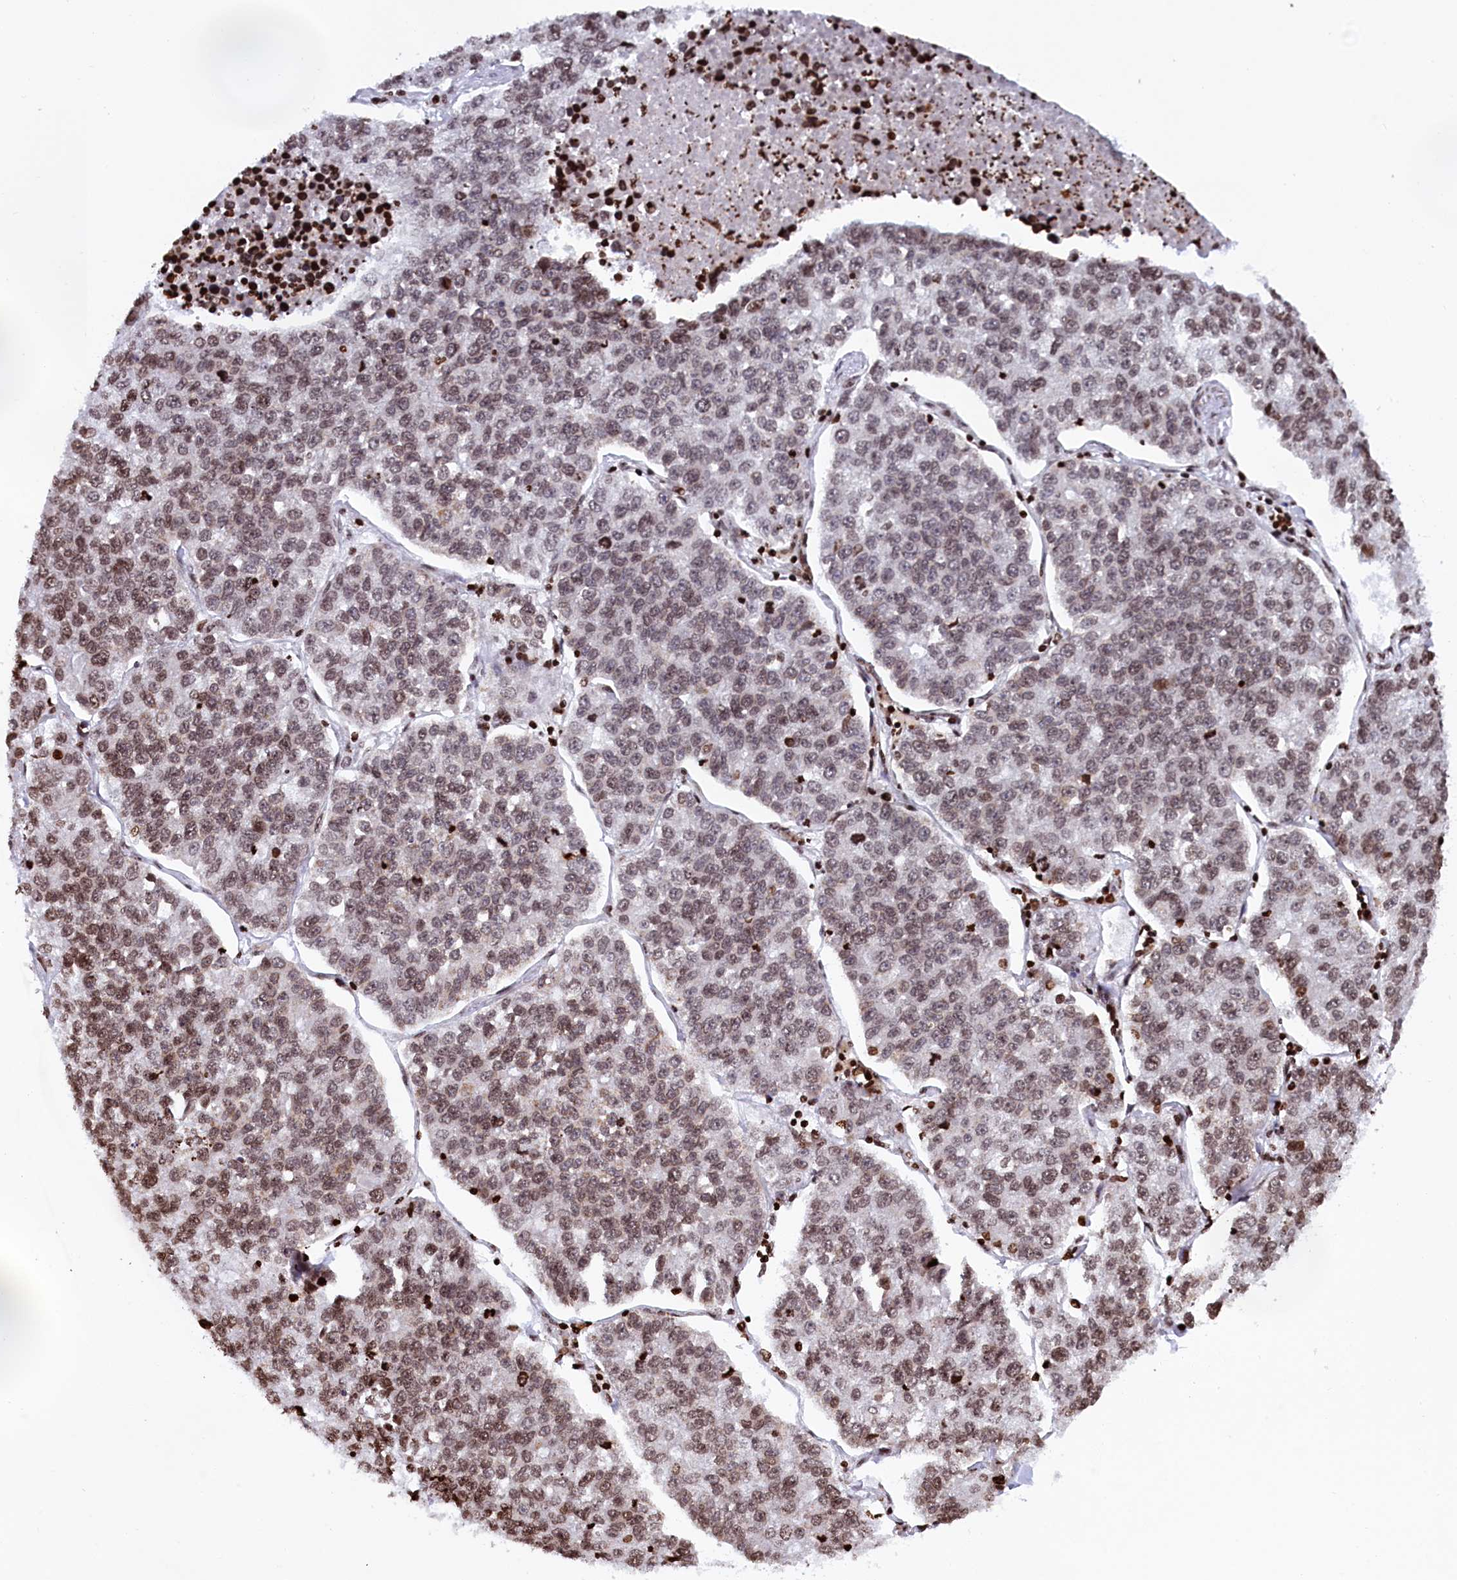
{"staining": {"intensity": "moderate", "quantity": "25%-75%", "location": "nuclear"}, "tissue": "lung cancer", "cell_type": "Tumor cells", "image_type": "cancer", "snomed": [{"axis": "morphology", "description": "Adenocarcinoma, NOS"}, {"axis": "topography", "description": "Lung"}], "caption": "Lung cancer stained with DAB IHC displays medium levels of moderate nuclear expression in about 25%-75% of tumor cells.", "gene": "TIMM29", "patient": {"sex": "male", "age": 49}}